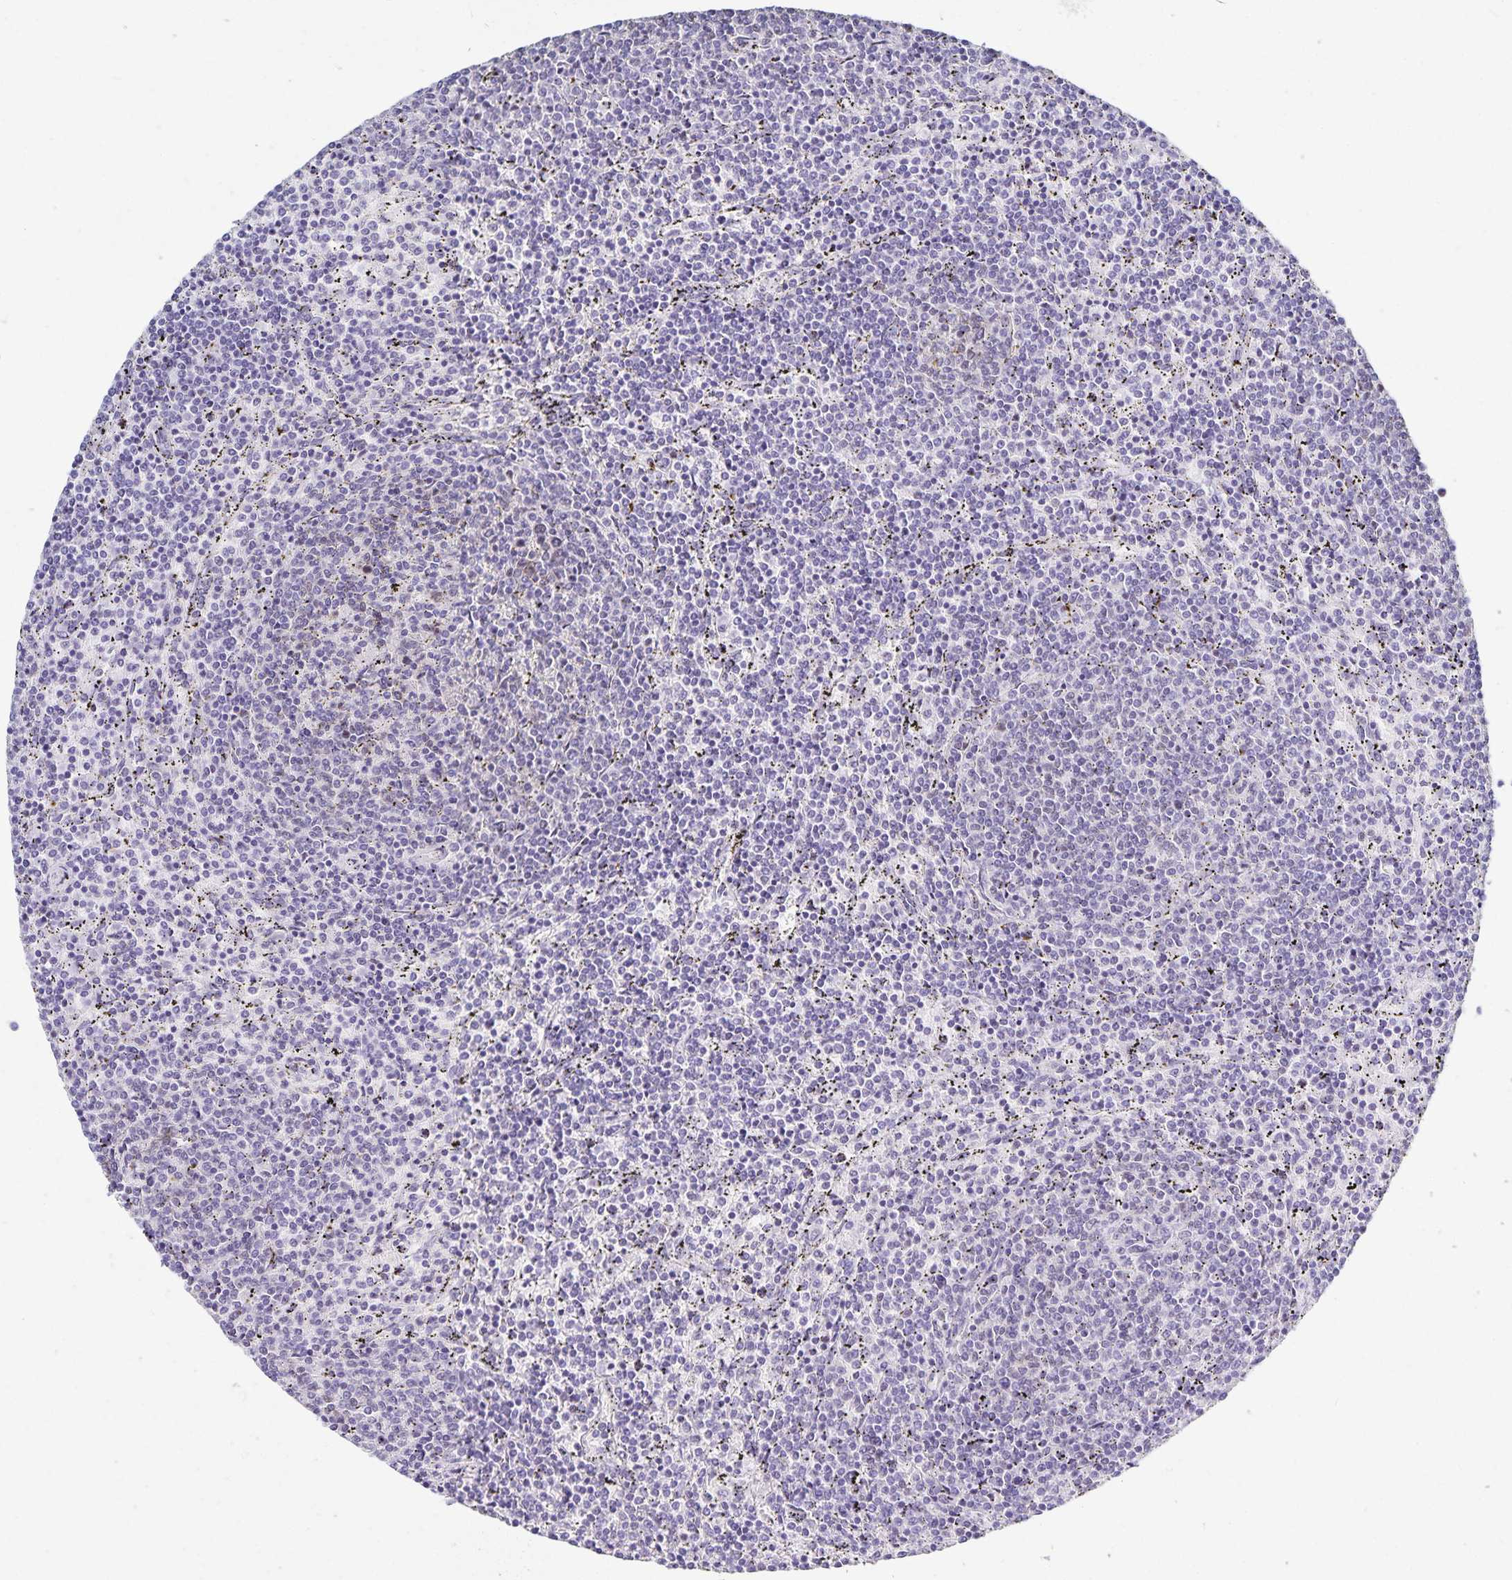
{"staining": {"intensity": "negative", "quantity": "none", "location": "none"}, "tissue": "lymphoma", "cell_type": "Tumor cells", "image_type": "cancer", "snomed": [{"axis": "morphology", "description": "Malignant lymphoma, non-Hodgkin's type, Low grade"}, {"axis": "topography", "description": "Spleen"}], "caption": "Tumor cells are negative for protein expression in human low-grade malignant lymphoma, non-Hodgkin's type.", "gene": "HMGB3", "patient": {"sex": "female", "age": 50}}